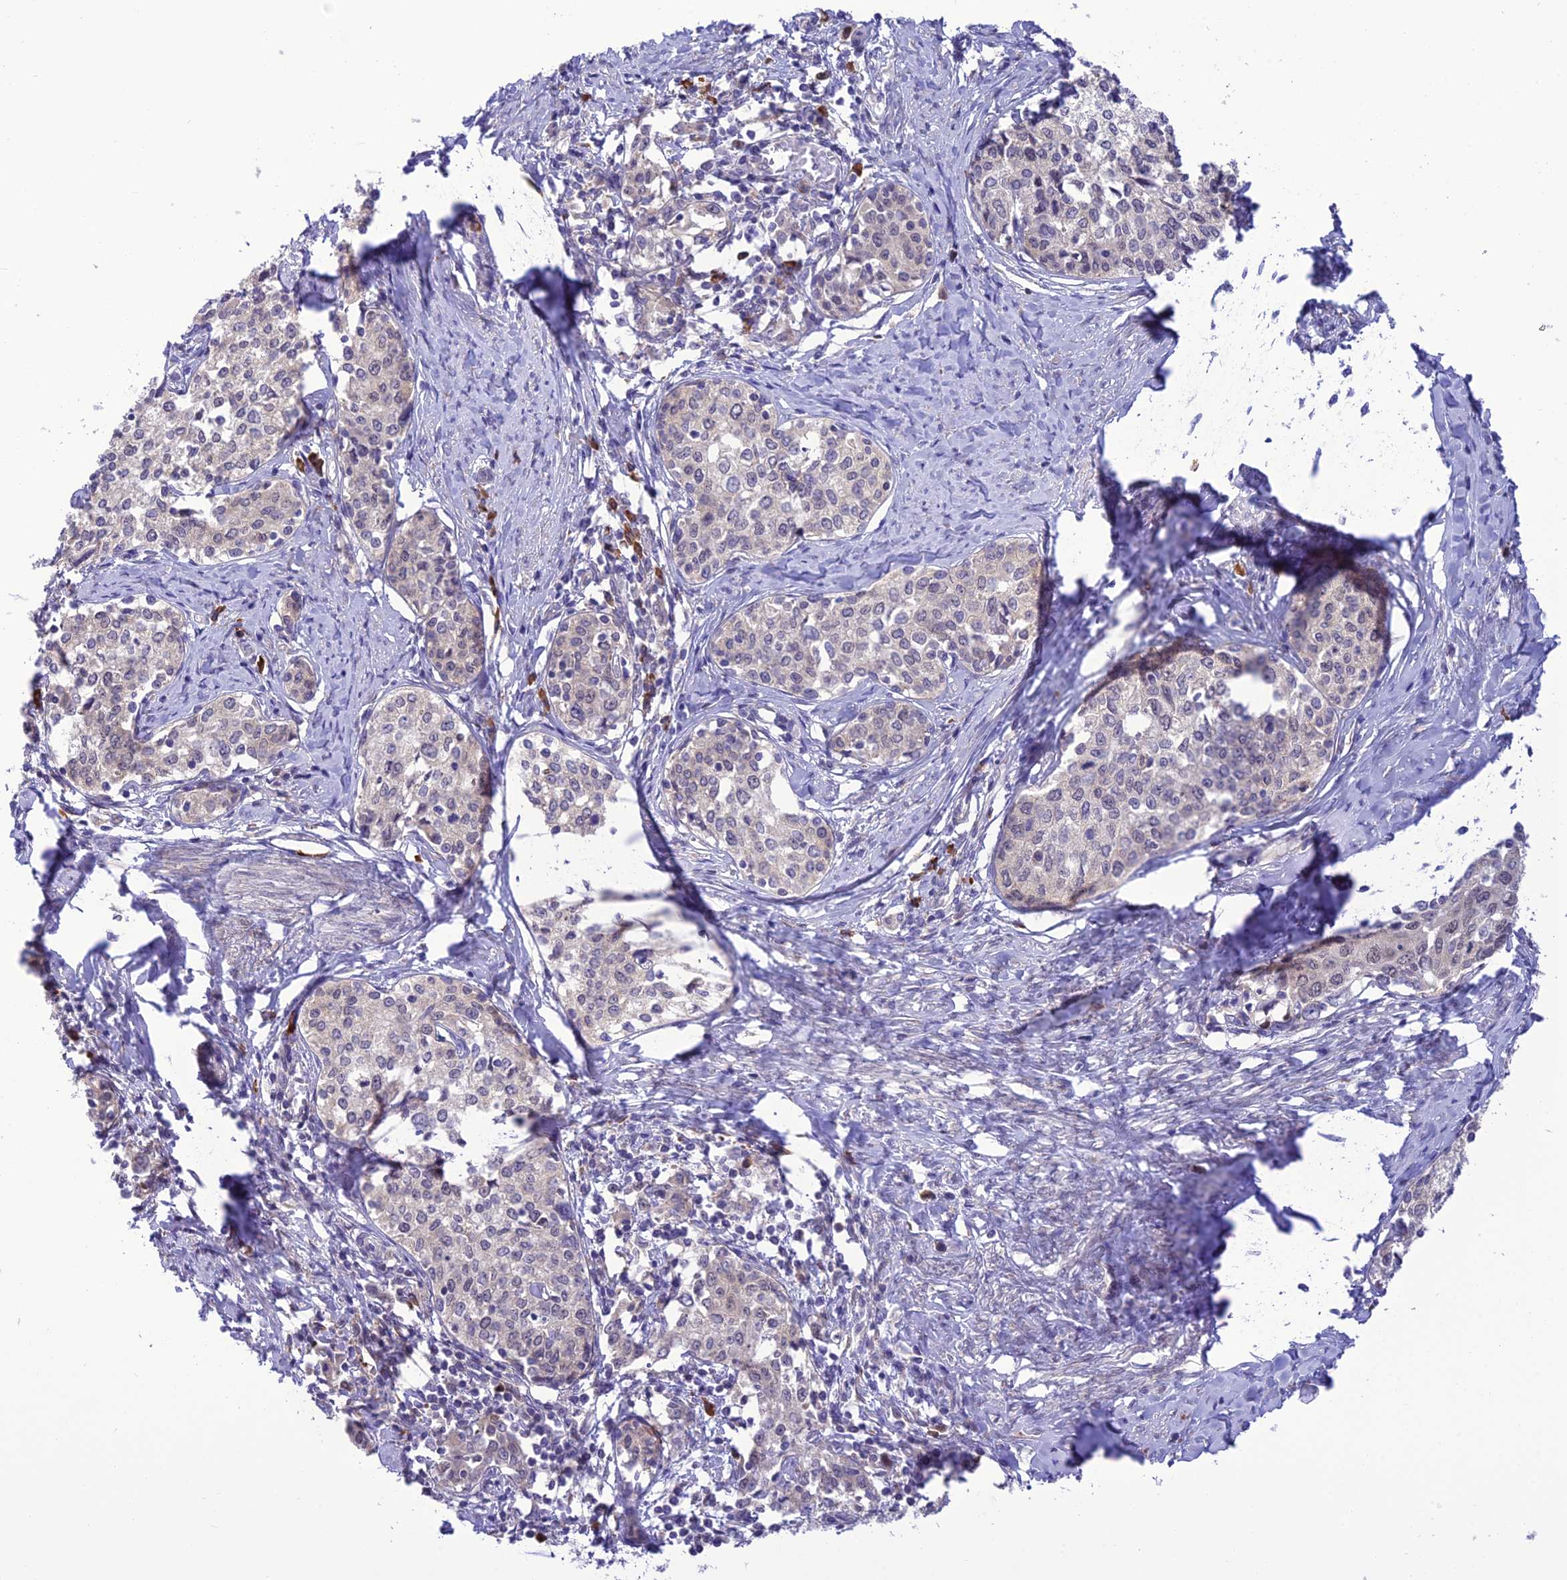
{"staining": {"intensity": "negative", "quantity": "none", "location": "none"}, "tissue": "cervical cancer", "cell_type": "Tumor cells", "image_type": "cancer", "snomed": [{"axis": "morphology", "description": "Squamous cell carcinoma, NOS"}, {"axis": "morphology", "description": "Adenocarcinoma, NOS"}, {"axis": "topography", "description": "Cervix"}], "caption": "High magnification brightfield microscopy of cervical adenocarcinoma stained with DAB (3,3'-diaminobenzidine) (brown) and counterstained with hematoxylin (blue): tumor cells show no significant staining. The staining was performed using DAB to visualize the protein expression in brown, while the nuclei were stained in blue with hematoxylin (Magnification: 20x).", "gene": "RNF126", "patient": {"sex": "female", "age": 52}}